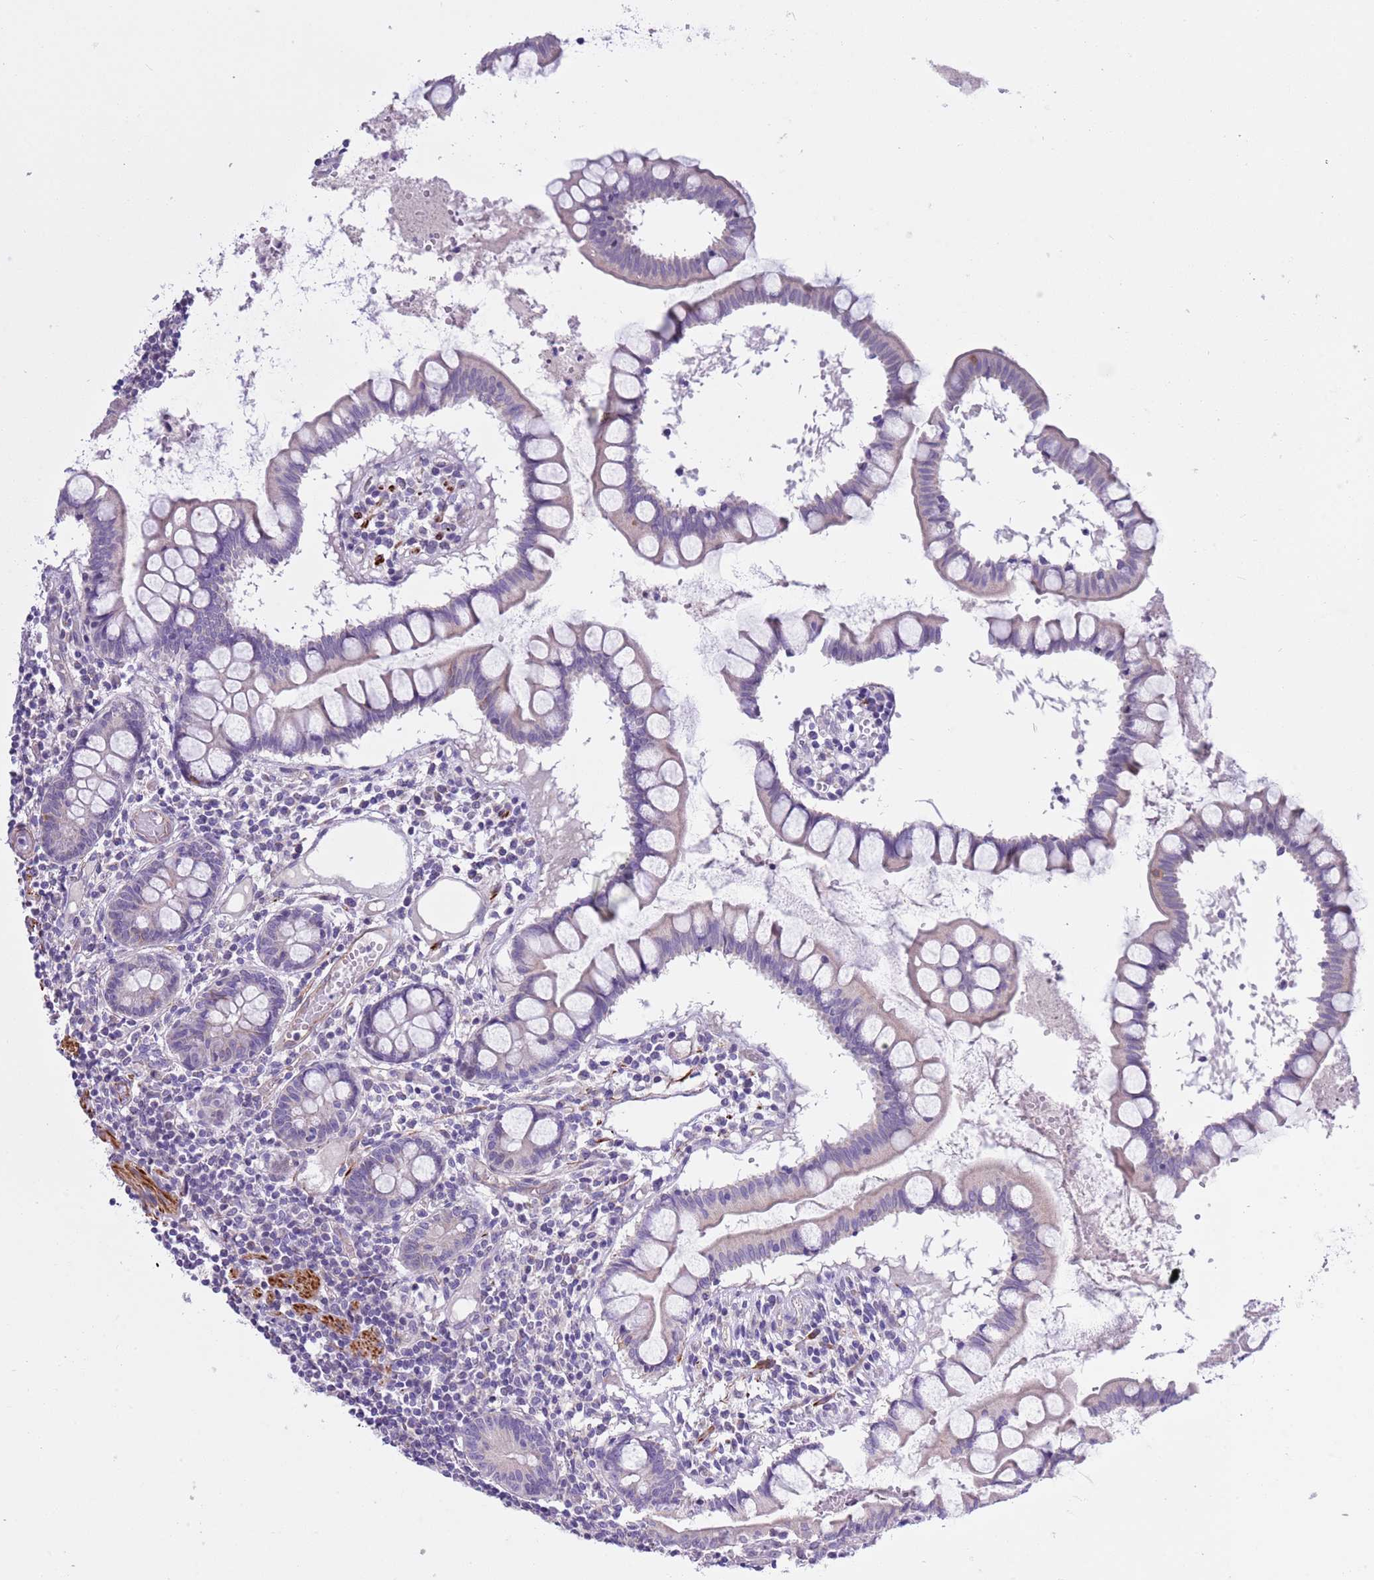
{"staining": {"intensity": "weak", "quantity": ">75%", "location": "cytoplasmic/membranous"}, "tissue": "colon", "cell_type": "Endothelial cells", "image_type": "normal", "snomed": [{"axis": "morphology", "description": "Normal tissue, NOS"}, {"axis": "morphology", "description": "Adenocarcinoma, NOS"}, {"axis": "topography", "description": "Colon"}], "caption": "Endothelial cells reveal low levels of weak cytoplasmic/membranous positivity in approximately >75% of cells in benign human colon.", "gene": "NET1", "patient": {"sex": "female", "age": 55}}